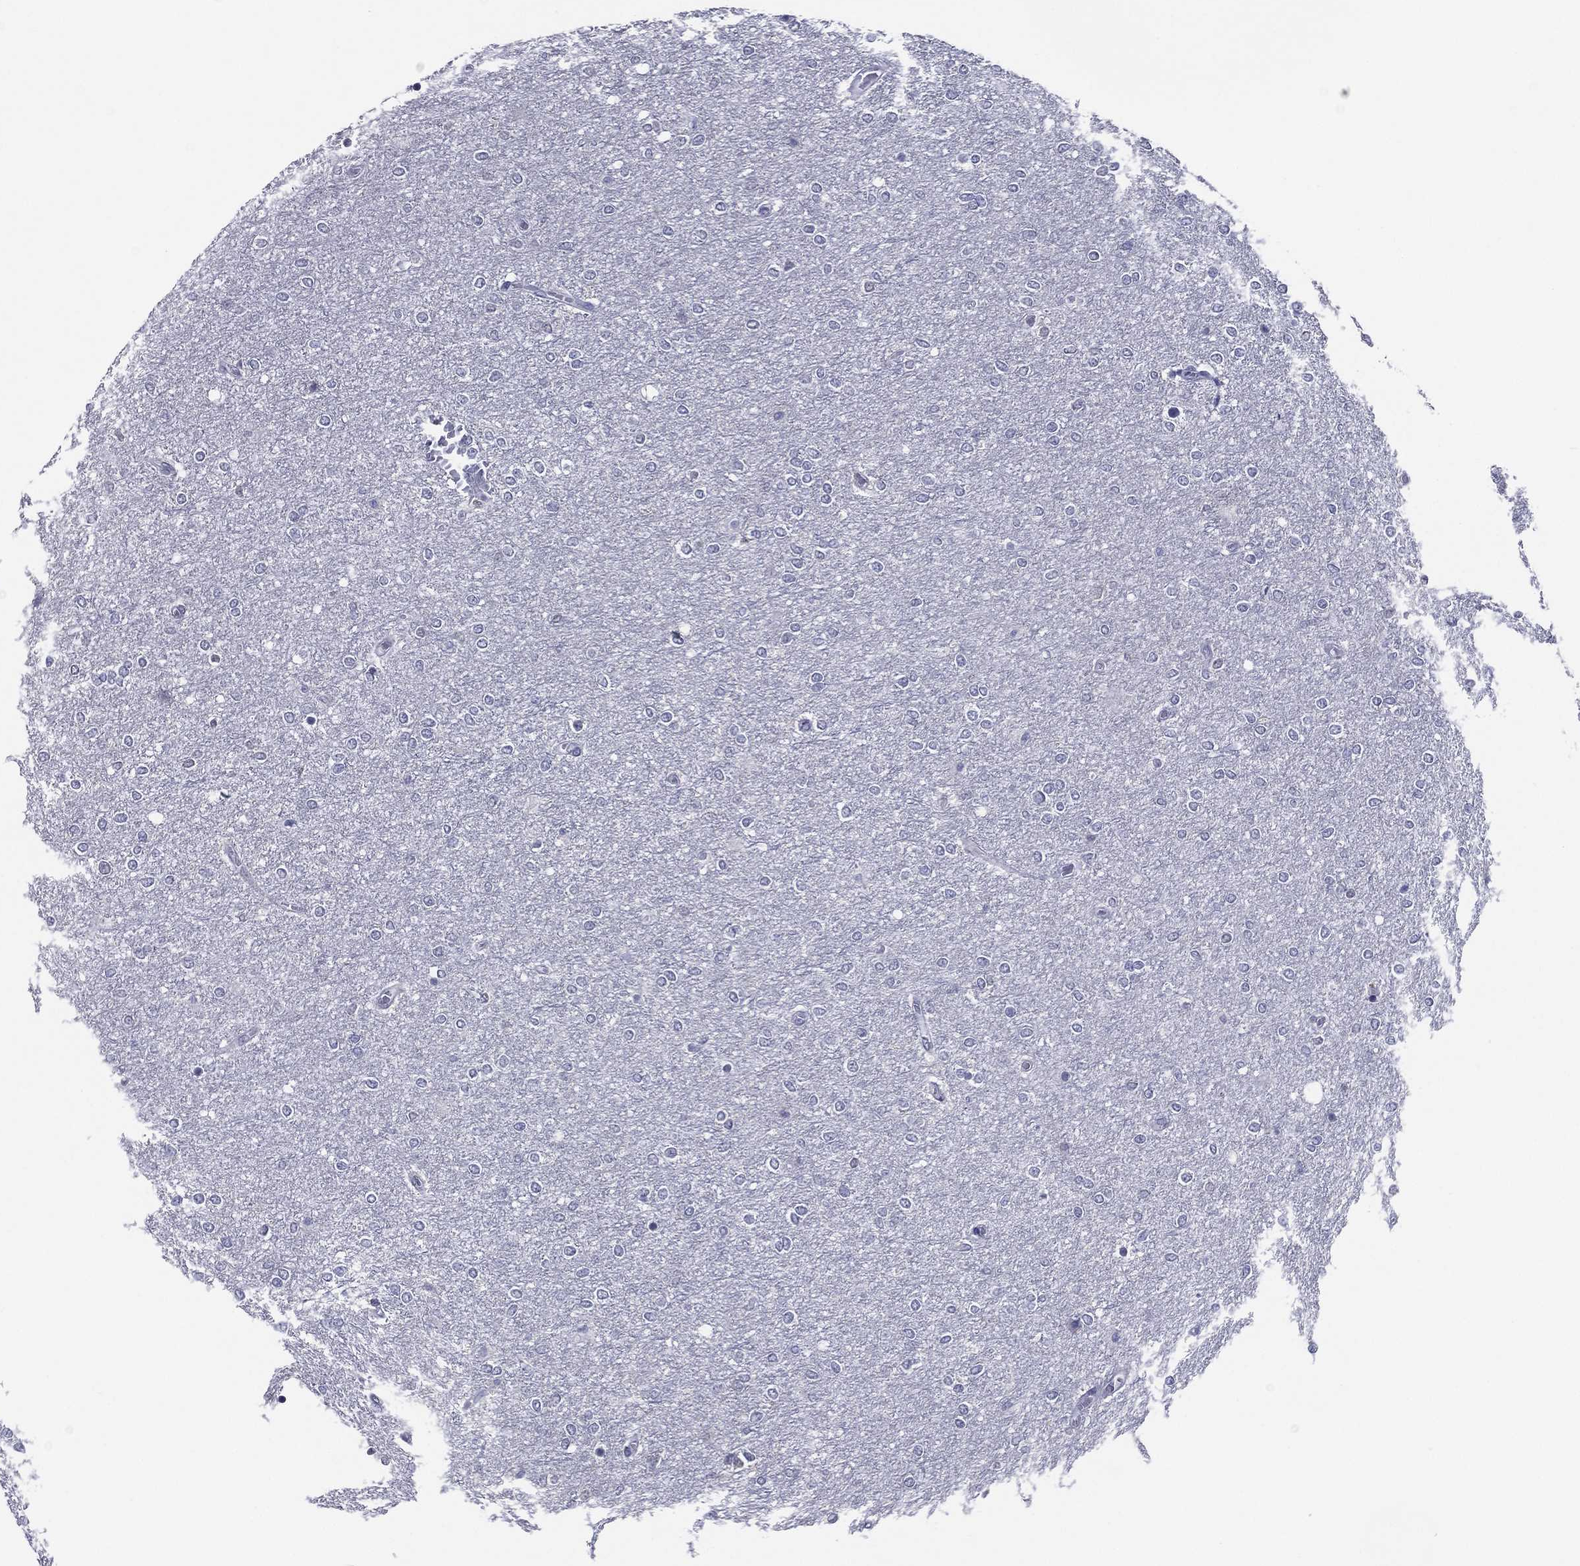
{"staining": {"intensity": "negative", "quantity": "none", "location": "none"}, "tissue": "glioma", "cell_type": "Tumor cells", "image_type": "cancer", "snomed": [{"axis": "morphology", "description": "Glioma, malignant, High grade"}, {"axis": "topography", "description": "Brain"}], "caption": "This is a photomicrograph of immunohistochemistry (IHC) staining of malignant high-grade glioma, which shows no expression in tumor cells.", "gene": "TFAP2A", "patient": {"sex": "female", "age": 61}}